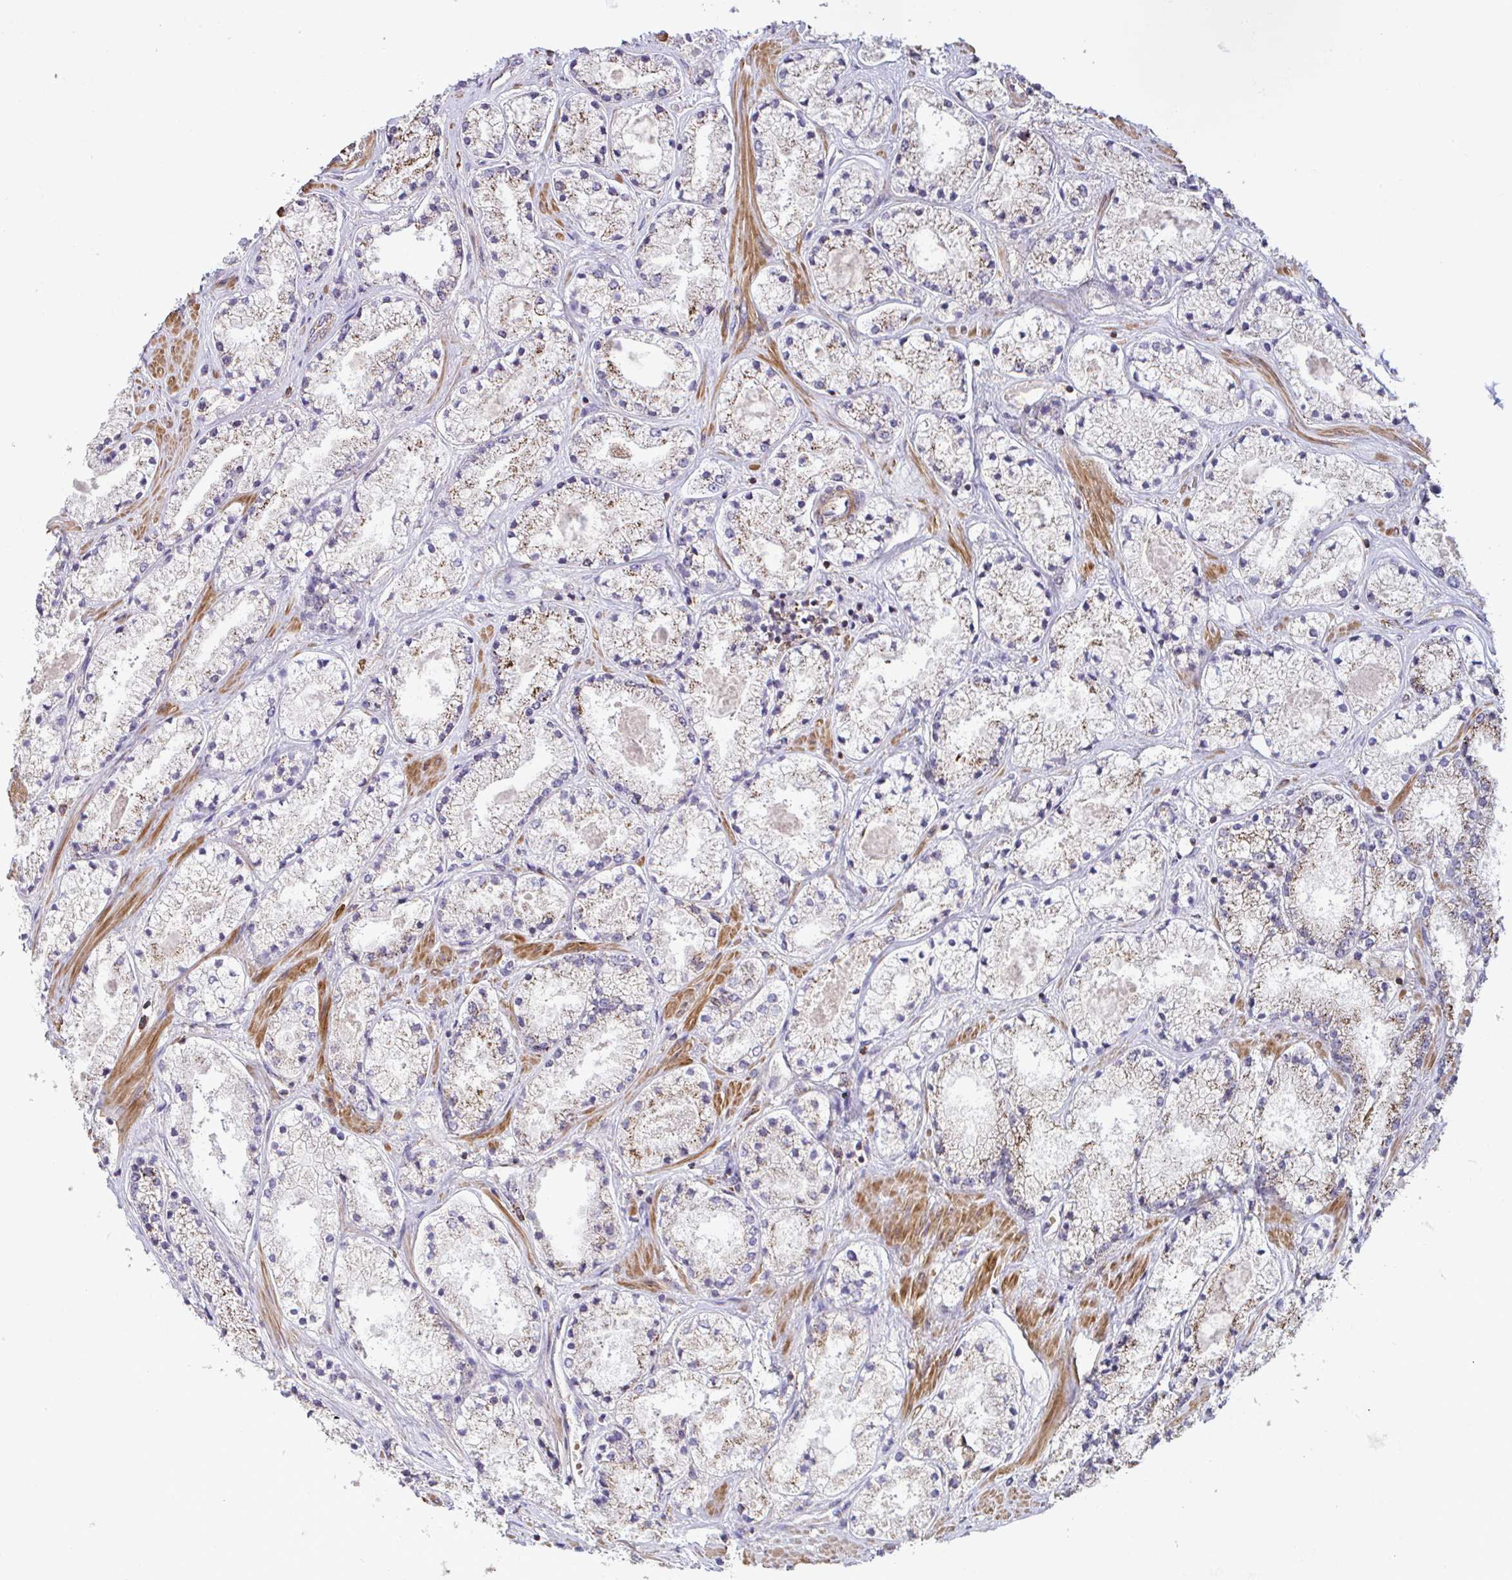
{"staining": {"intensity": "moderate", "quantity": "25%-75%", "location": "cytoplasmic/membranous"}, "tissue": "prostate cancer", "cell_type": "Tumor cells", "image_type": "cancer", "snomed": [{"axis": "morphology", "description": "Adenocarcinoma, High grade"}, {"axis": "topography", "description": "Prostate"}], "caption": "Protein analysis of prostate cancer (adenocarcinoma (high-grade)) tissue demonstrates moderate cytoplasmic/membranous staining in approximately 25%-75% of tumor cells.", "gene": "SPRY1", "patient": {"sex": "male", "age": 63}}